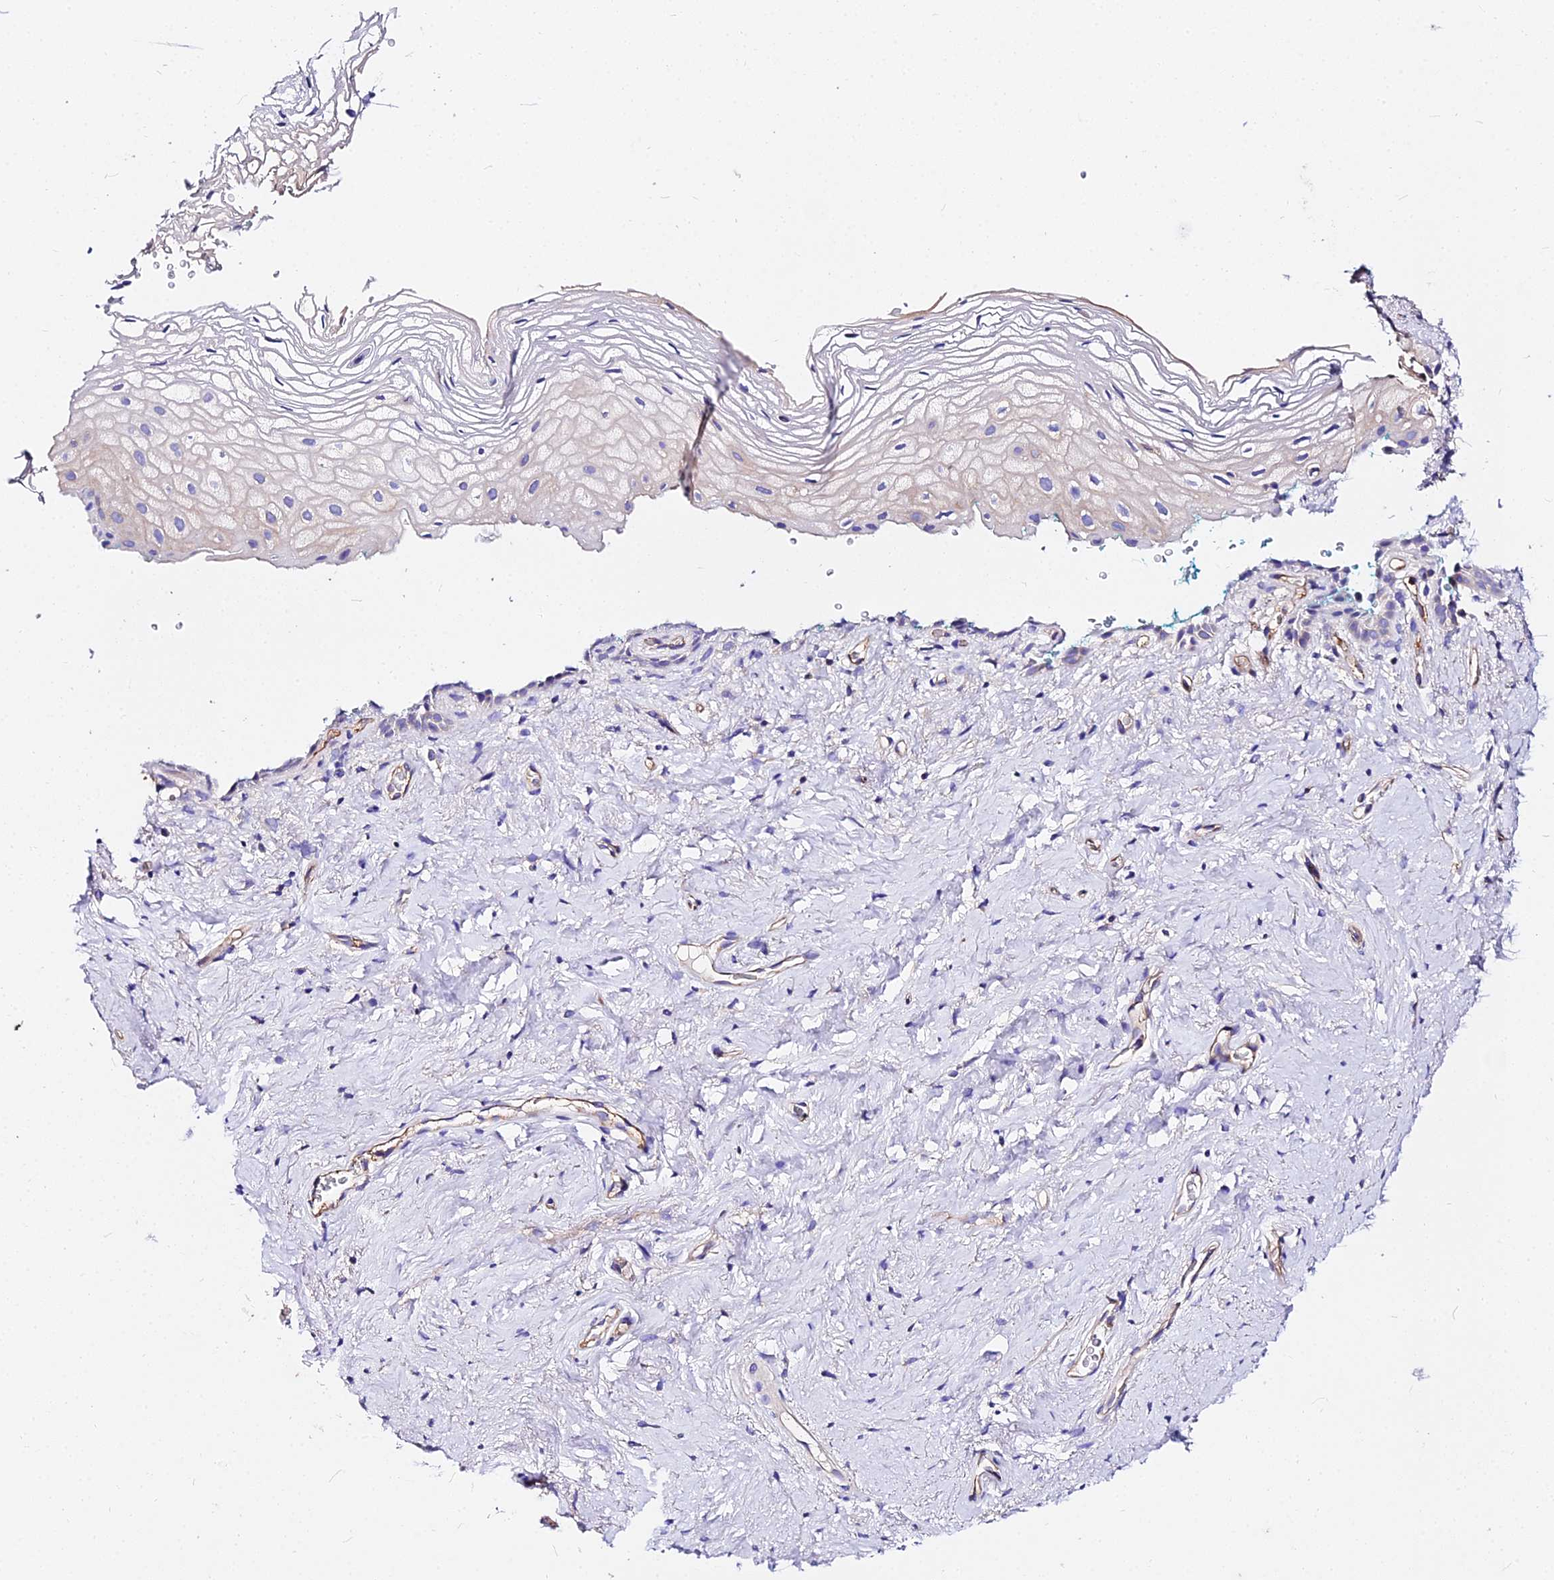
{"staining": {"intensity": "weak", "quantity": "<25%", "location": "cytoplasmic/membranous"}, "tissue": "vagina", "cell_type": "Squamous epithelial cells", "image_type": "normal", "snomed": [{"axis": "morphology", "description": "Normal tissue, NOS"}, {"axis": "morphology", "description": "Adenocarcinoma, NOS"}, {"axis": "topography", "description": "Rectum"}, {"axis": "topography", "description": "Vagina"}], "caption": "High power microscopy micrograph of an IHC histopathology image of normal vagina, revealing no significant expression in squamous epithelial cells.", "gene": "DAW1", "patient": {"sex": "female", "age": 71}}